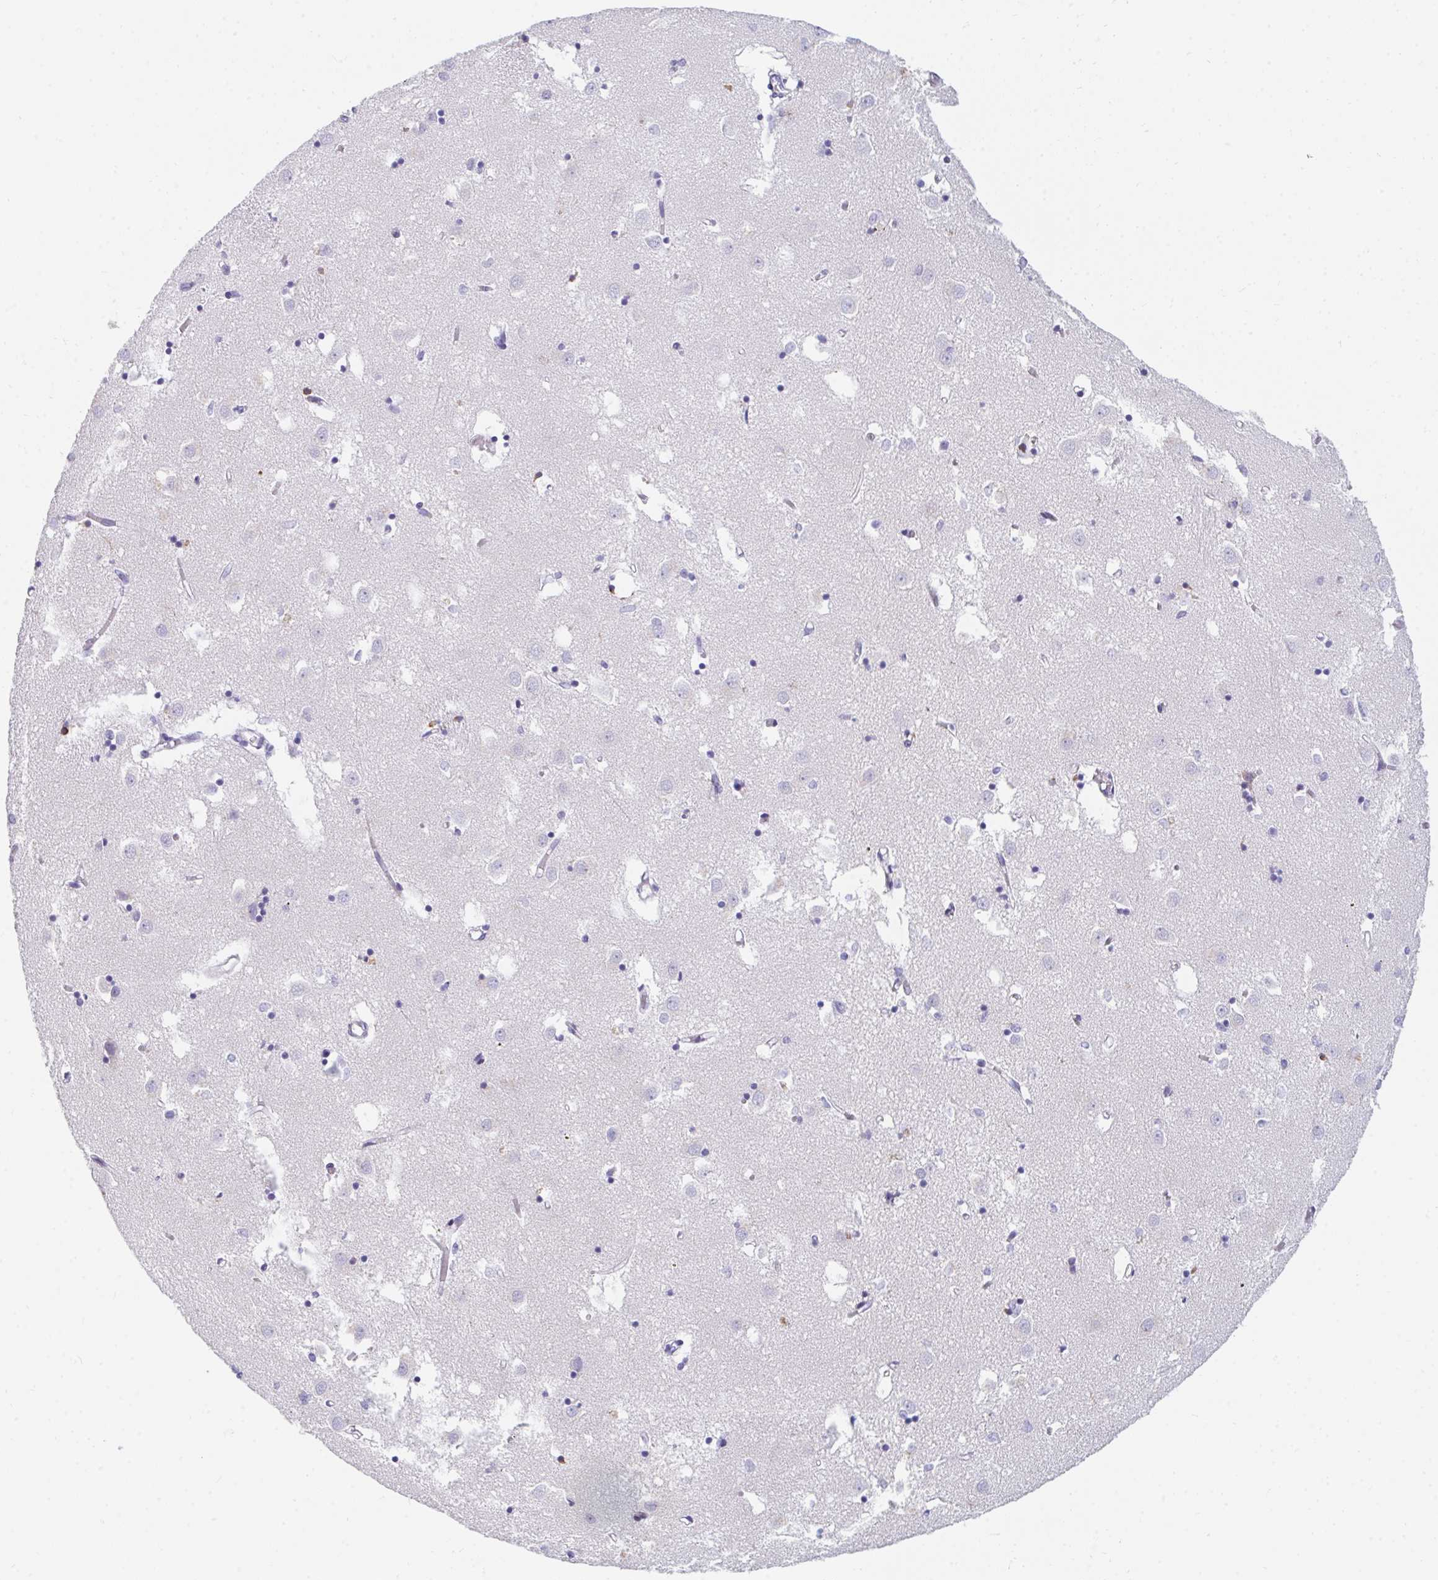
{"staining": {"intensity": "negative", "quantity": "none", "location": "none"}, "tissue": "caudate", "cell_type": "Glial cells", "image_type": "normal", "snomed": [{"axis": "morphology", "description": "Normal tissue, NOS"}, {"axis": "topography", "description": "Lateral ventricle wall"}], "caption": "Immunohistochemistry of normal human caudate exhibits no expression in glial cells. The staining was performed using DAB to visualize the protein expression in brown, while the nuclei were stained in blue with hematoxylin (Magnification: 20x).", "gene": "CD7", "patient": {"sex": "male", "age": 70}}